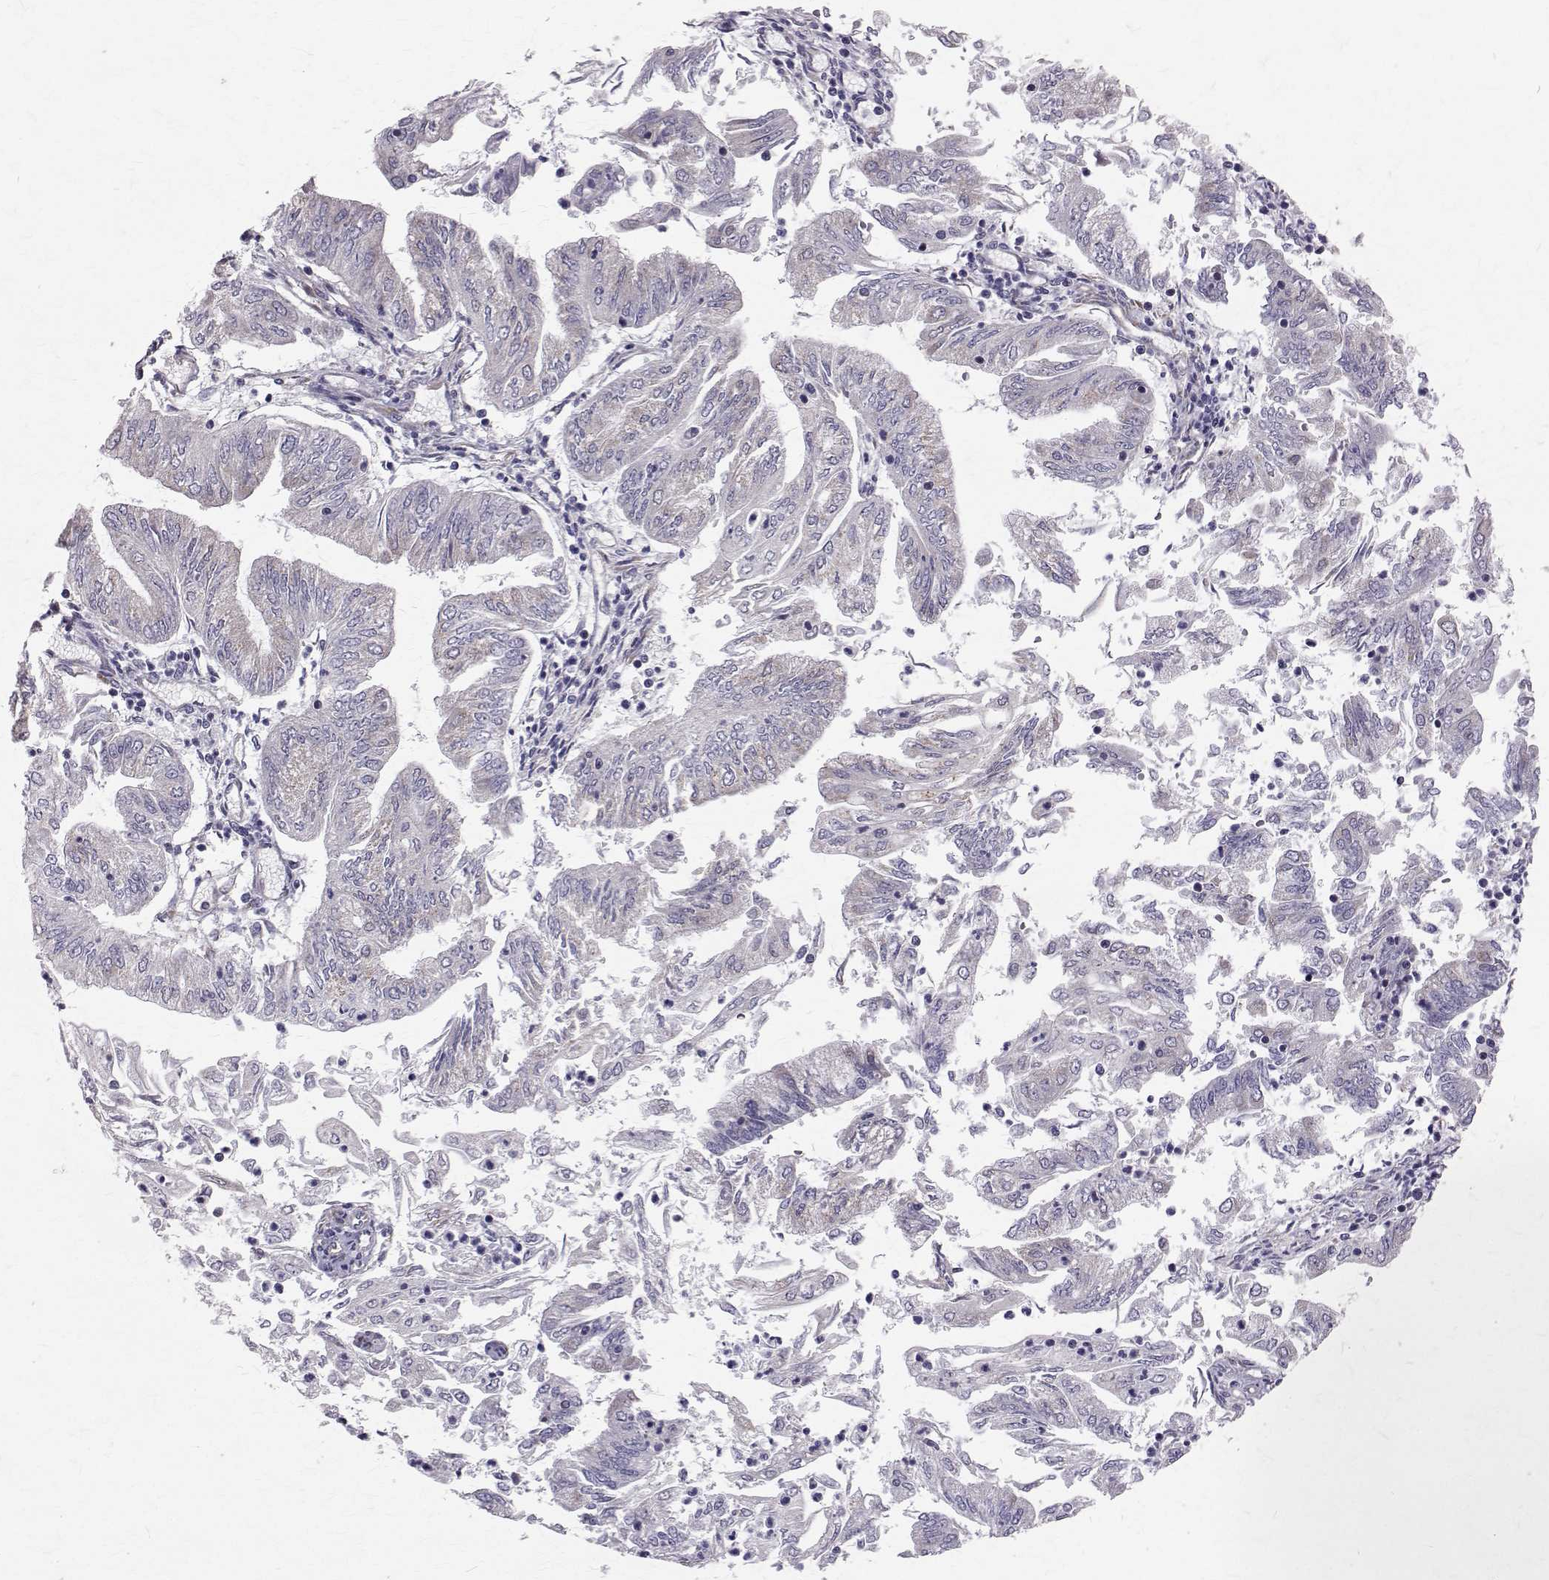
{"staining": {"intensity": "negative", "quantity": "none", "location": "none"}, "tissue": "endometrial cancer", "cell_type": "Tumor cells", "image_type": "cancer", "snomed": [{"axis": "morphology", "description": "Adenocarcinoma, NOS"}, {"axis": "topography", "description": "Endometrium"}], "caption": "This is a micrograph of immunohistochemistry staining of endometrial cancer, which shows no expression in tumor cells.", "gene": "ARFGAP1", "patient": {"sex": "female", "age": 55}}